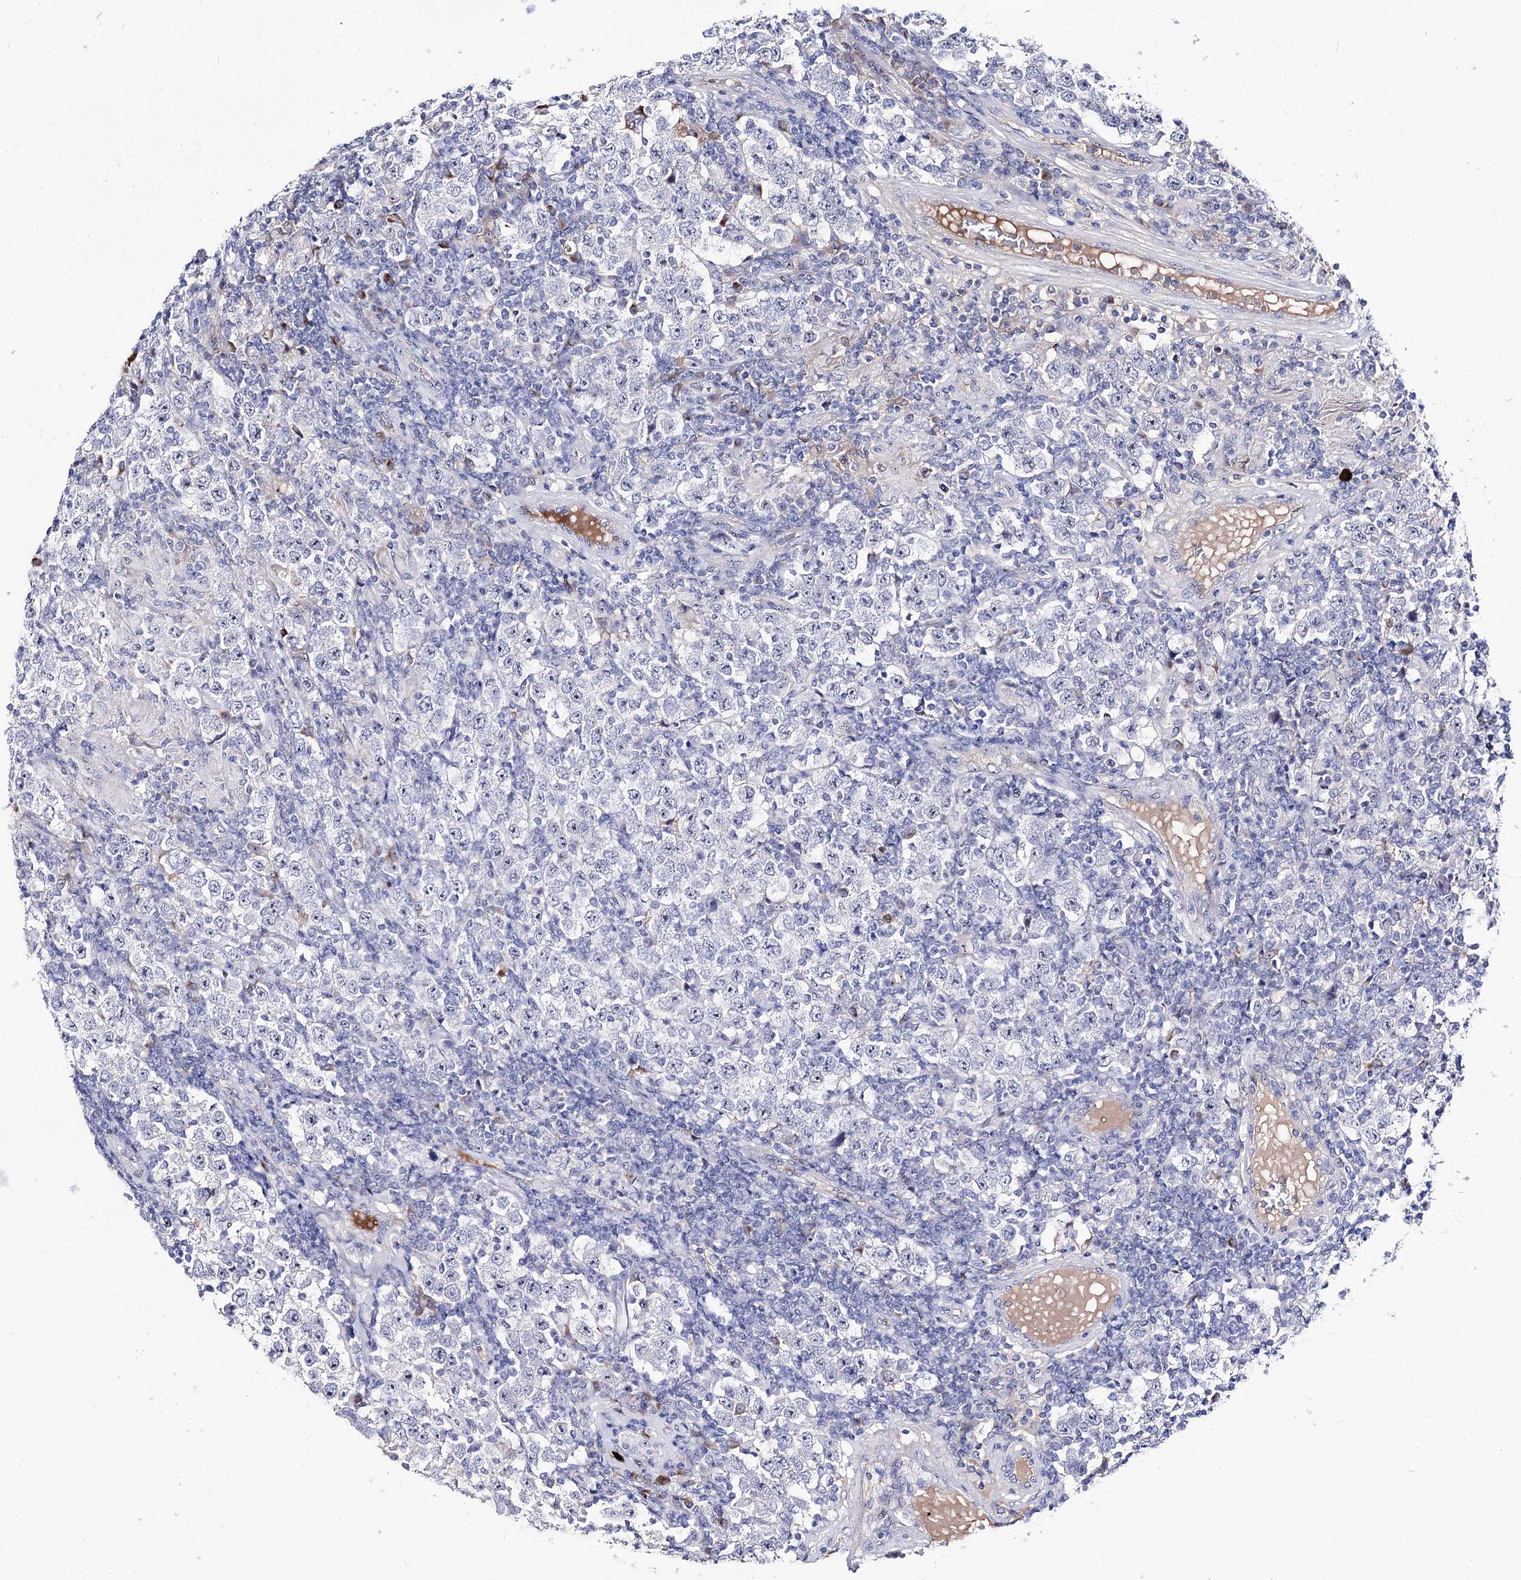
{"staining": {"intensity": "negative", "quantity": "none", "location": "none"}, "tissue": "testis cancer", "cell_type": "Tumor cells", "image_type": "cancer", "snomed": [{"axis": "morphology", "description": "Normal tissue, NOS"}, {"axis": "morphology", "description": "Urothelial carcinoma, High grade"}, {"axis": "morphology", "description": "Seminoma, NOS"}, {"axis": "morphology", "description": "Carcinoma, Embryonal, NOS"}, {"axis": "topography", "description": "Urinary bladder"}, {"axis": "topography", "description": "Testis"}], "caption": "A high-resolution micrograph shows IHC staining of testis seminoma, which demonstrates no significant expression in tumor cells.", "gene": "PCGF5", "patient": {"sex": "male", "age": 41}}